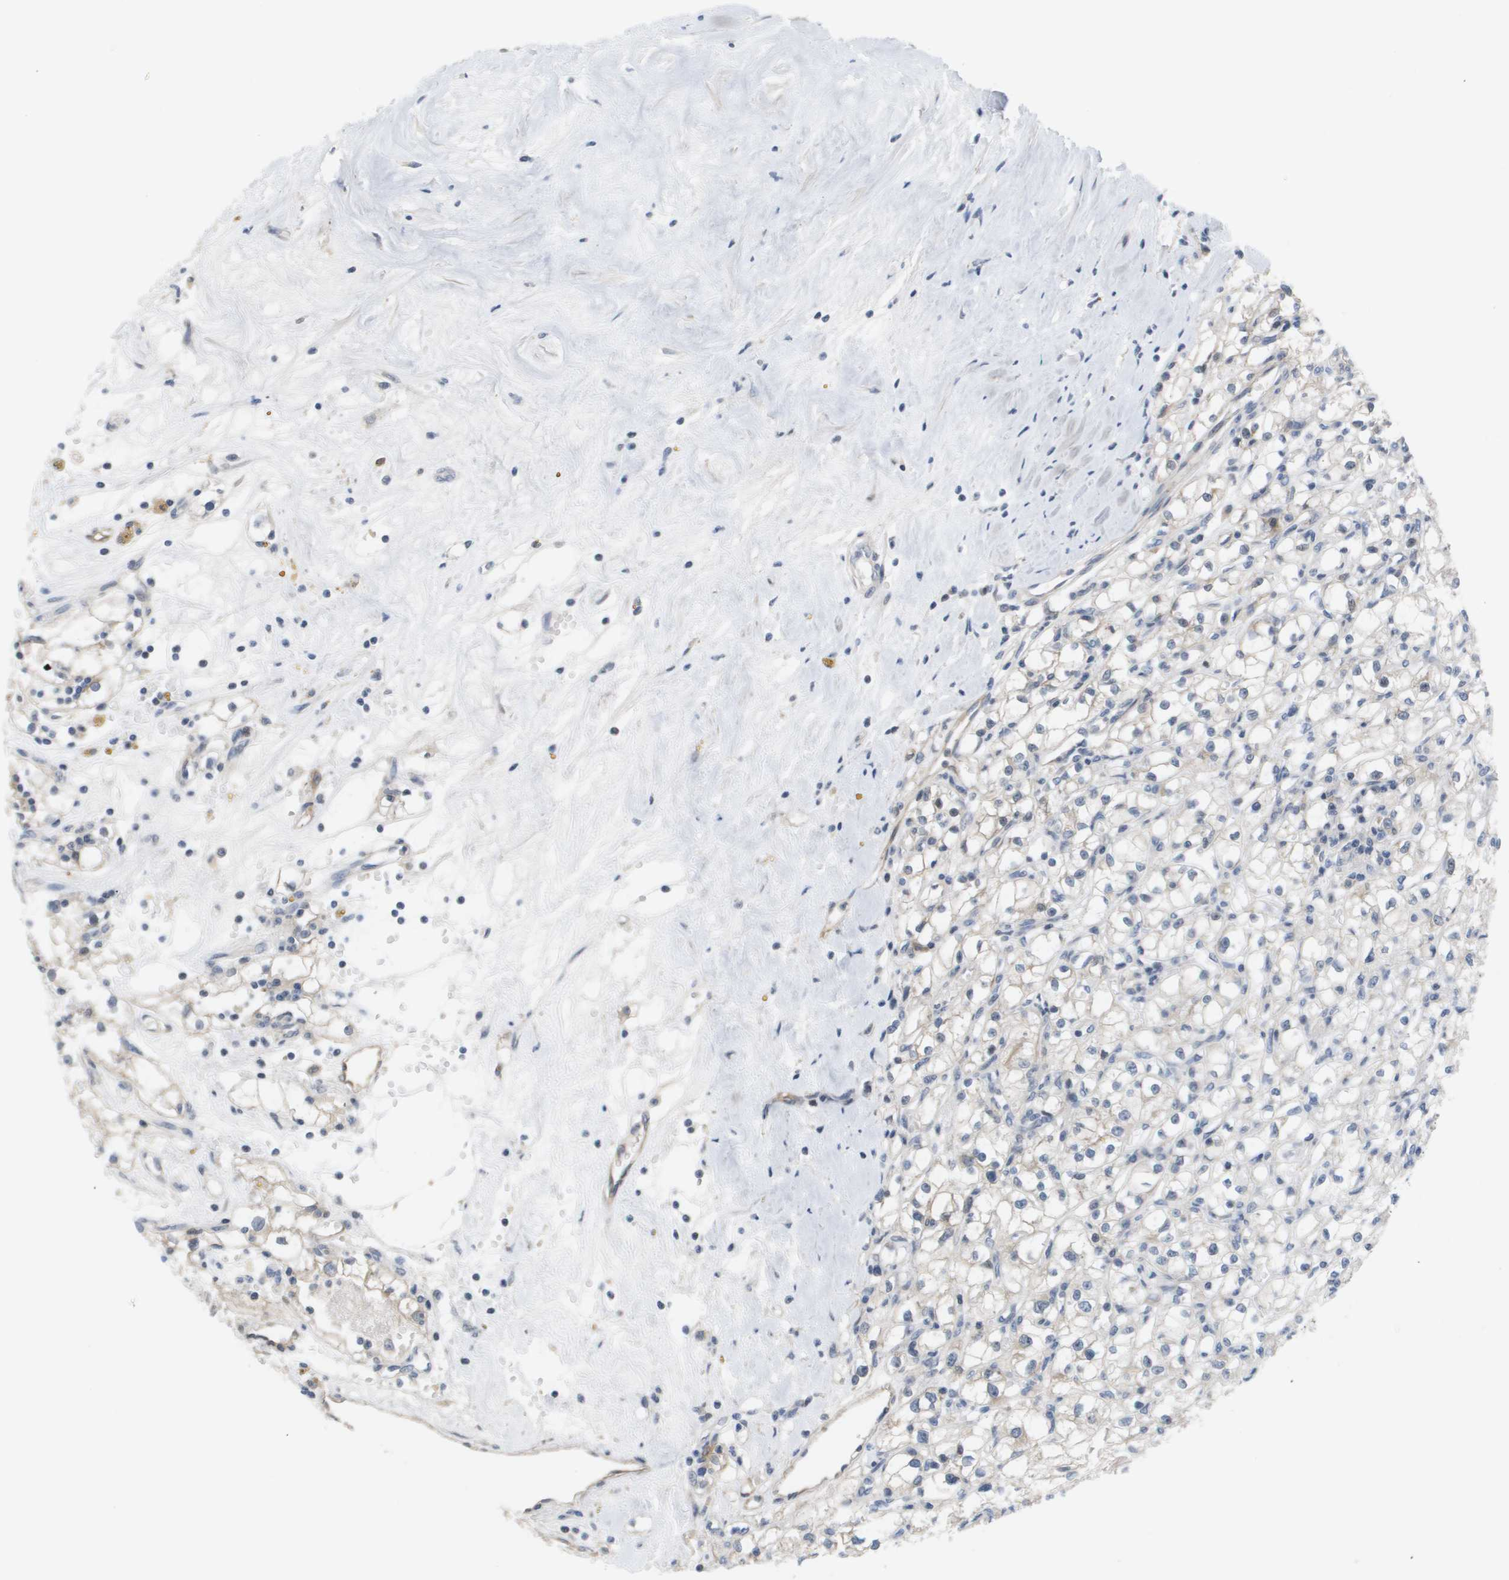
{"staining": {"intensity": "negative", "quantity": "none", "location": "none"}, "tissue": "renal cancer", "cell_type": "Tumor cells", "image_type": "cancer", "snomed": [{"axis": "morphology", "description": "Adenocarcinoma, NOS"}, {"axis": "topography", "description": "Kidney"}], "caption": "The micrograph exhibits no significant positivity in tumor cells of adenocarcinoma (renal).", "gene": "MARCHF8", "patient": {"sex": "male", "age": 56}}